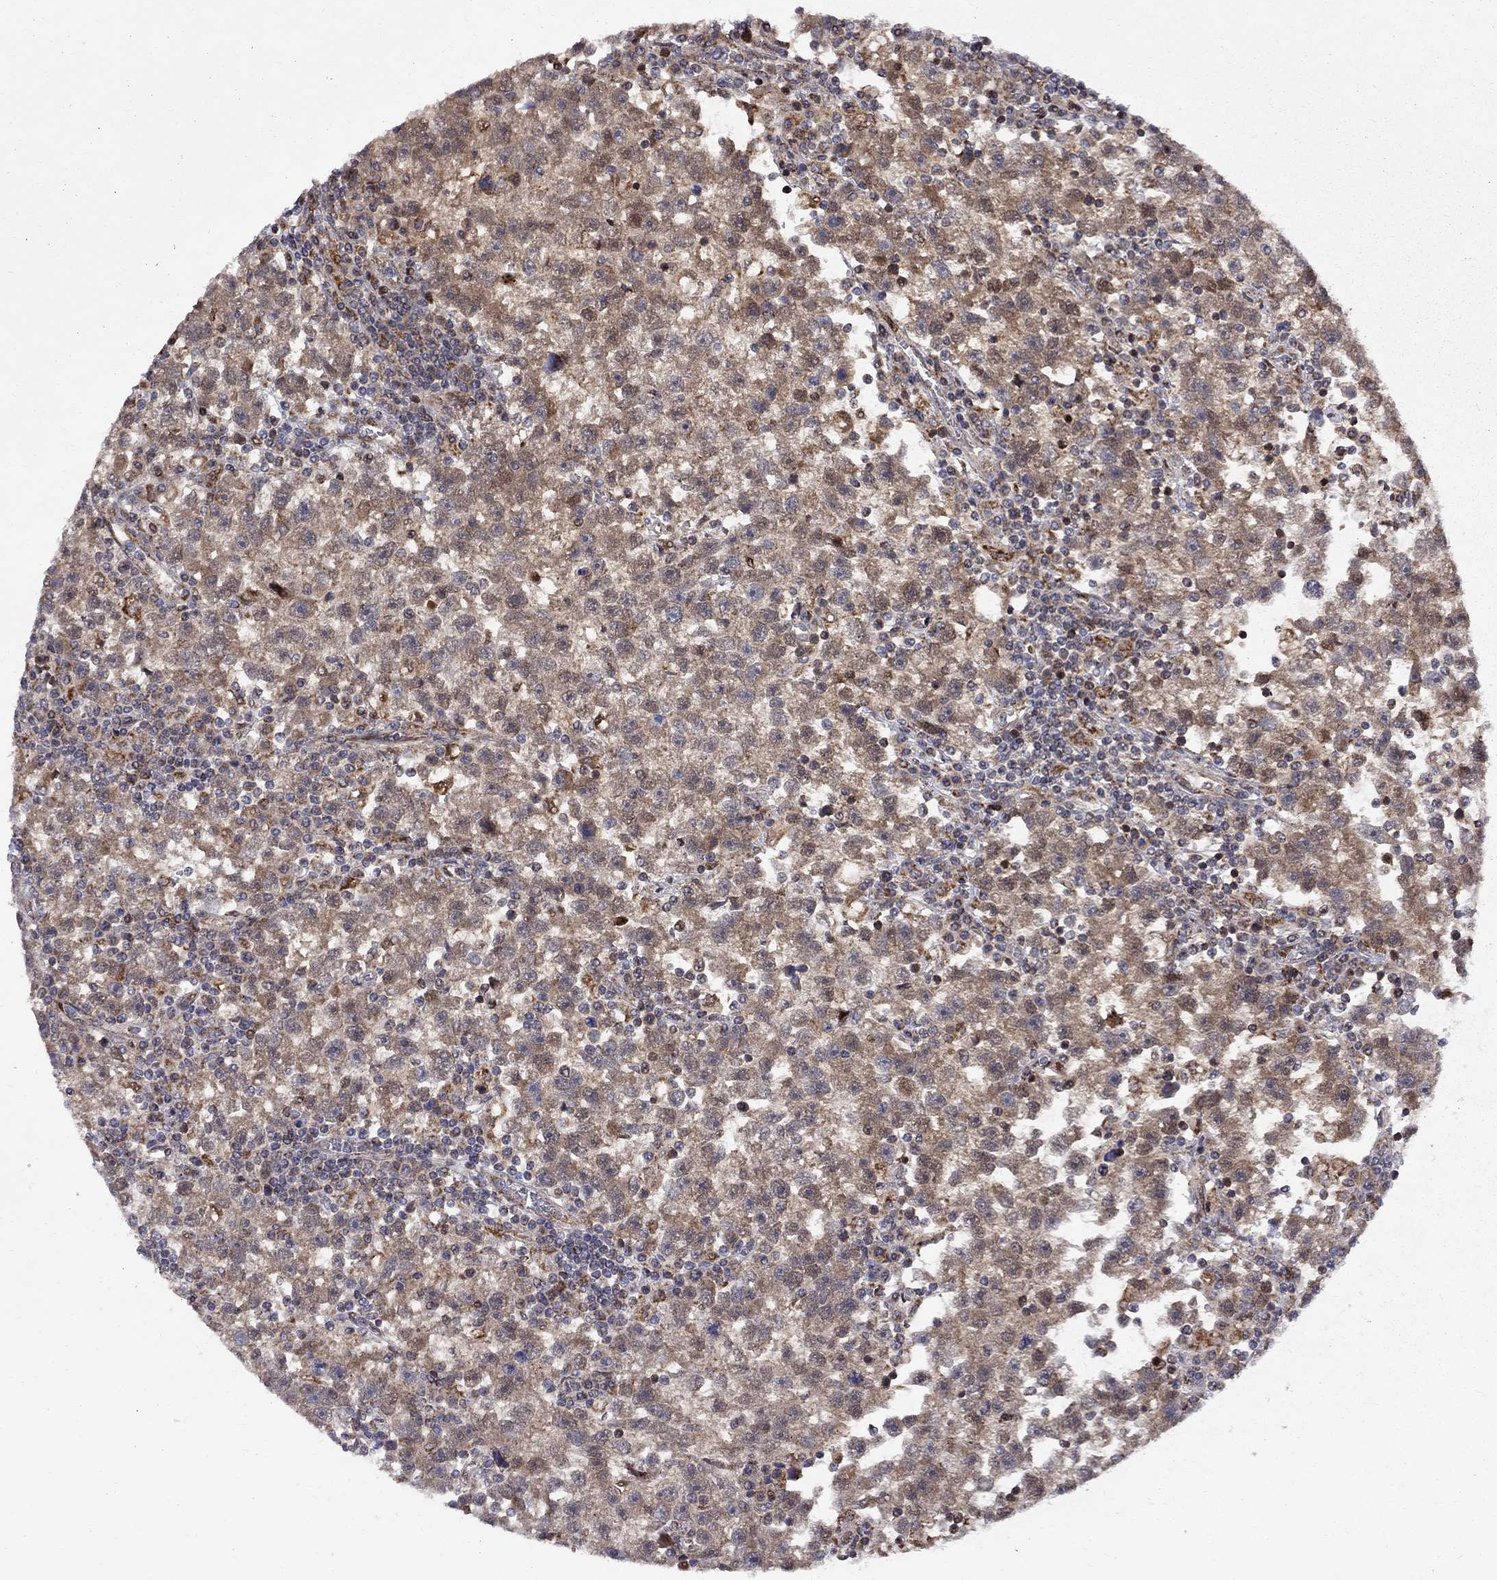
{"staining": {"intensity": "moderate", "quantity": ">75%", "location": "cytoplasmic/membranous"}, "tissue": "testis cancer", "cell_type": "Tumor cells", "image_type": "cancer", "snomed": [{"axis": "morphology", "description": "Seminoma, NOS"}, {"axis": "topography", "description": "Testis"}], "caption": "Tumor cells show medium levels of moderate cytoplasmic/membranous staining in about >75% of cells in seminoma (testis).", "gene": "ELOB", "patient": {"sex": "male", "age": 47}}